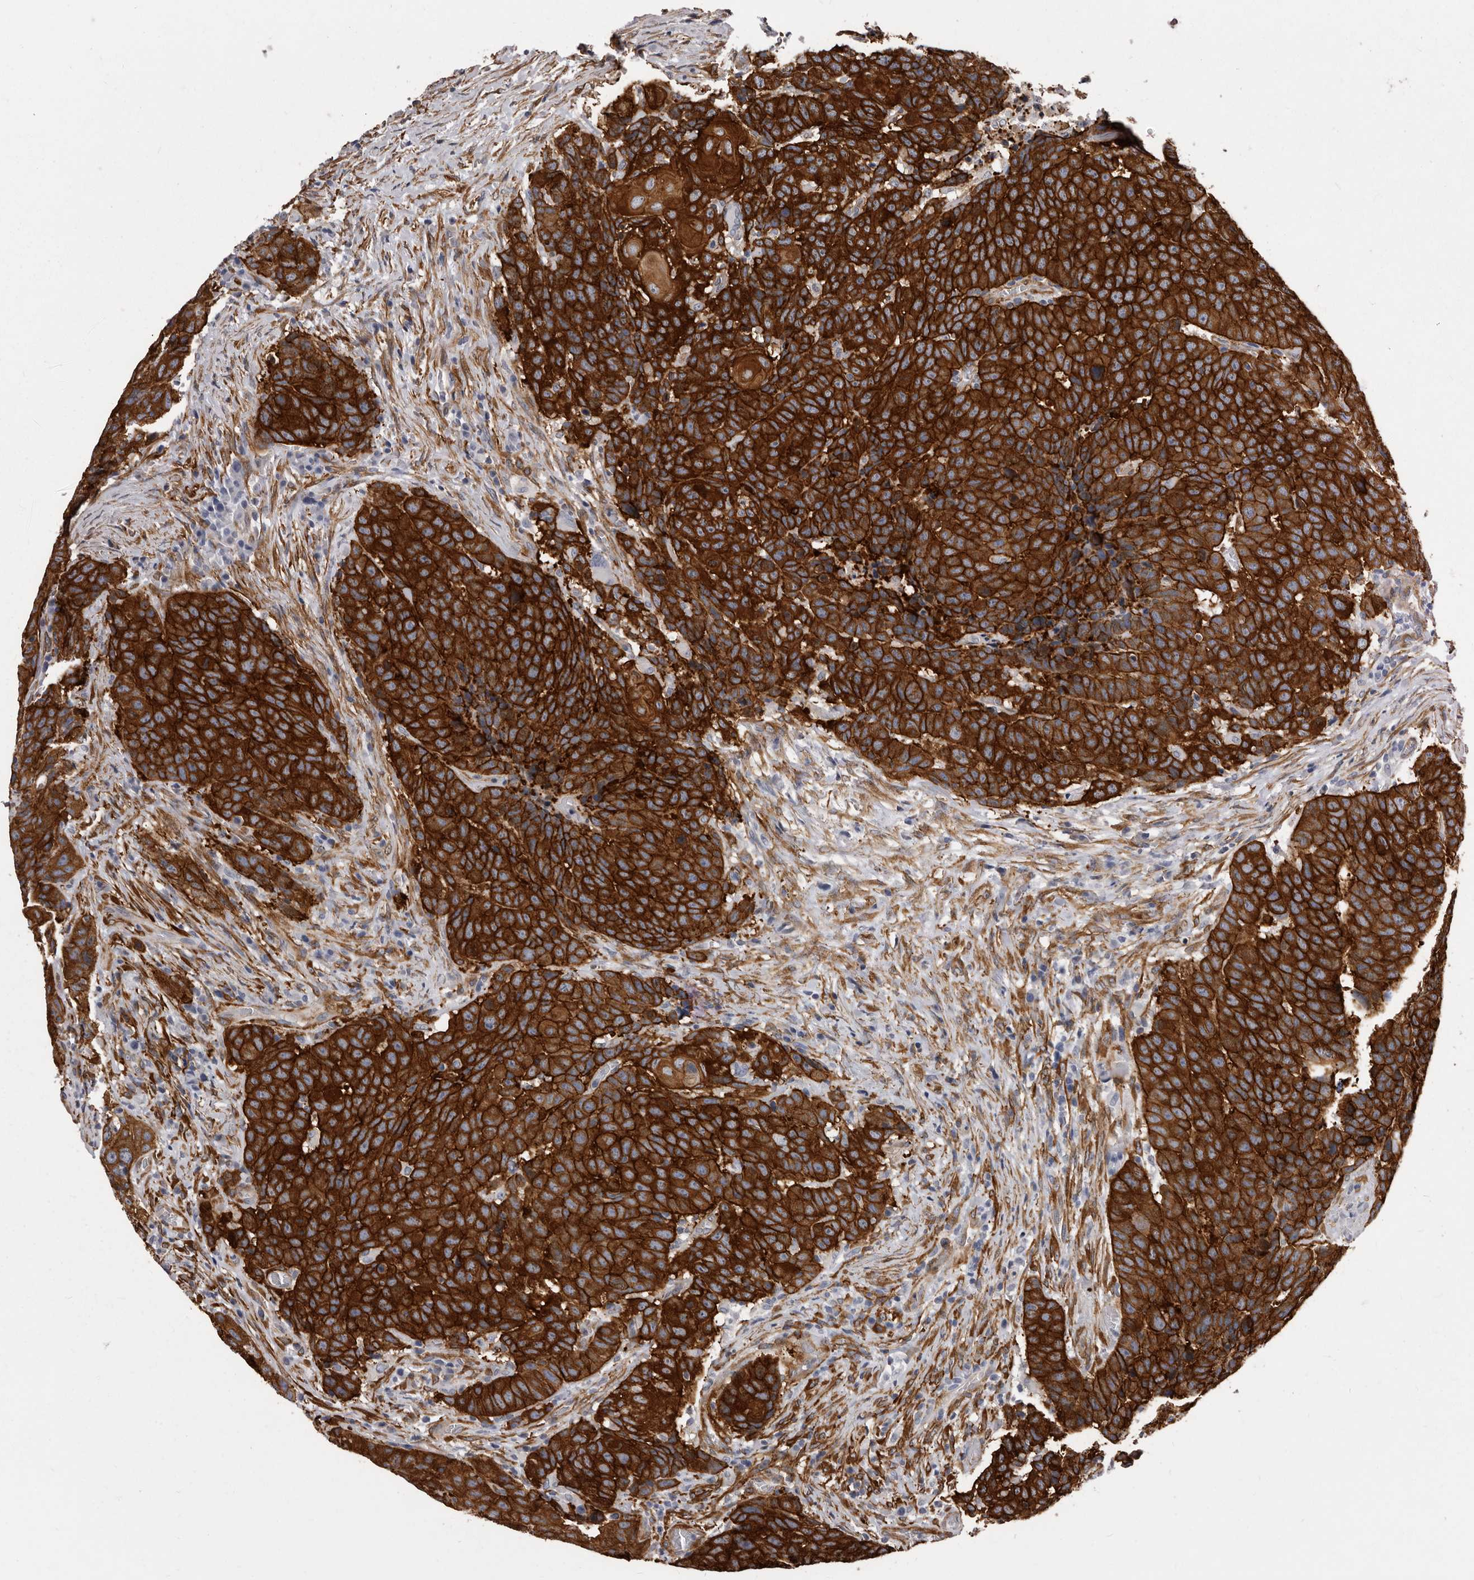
{"staining": {"intensity": "strong", "quantity": ">75%", "location": "cytoplasmic/membranous"}, "tissue": "head and neck cancer", "cell_type": "Tumor cells", "image_type": "cancer", "snomed": [{"axis": "morphology", "description": "Squamous cell carcinoma, NOS"}, {"axis": "topography", "description": "Head-Neck"}], "caption": "The image displays staining of head and neck cancer (squamous cell carcinoma), revealing strong cytoplasmic/membranous protein expression (brown color) within tumor cells. The staining was performed using DAB (3,3'-diaminobenzidine) to visualize the protein expression in brown, while the nuclei were stained in blue with hematoxylin (Magnification: 20x).", "gene": "ENAH", "patient": {"sex": "male", "age": 66}}